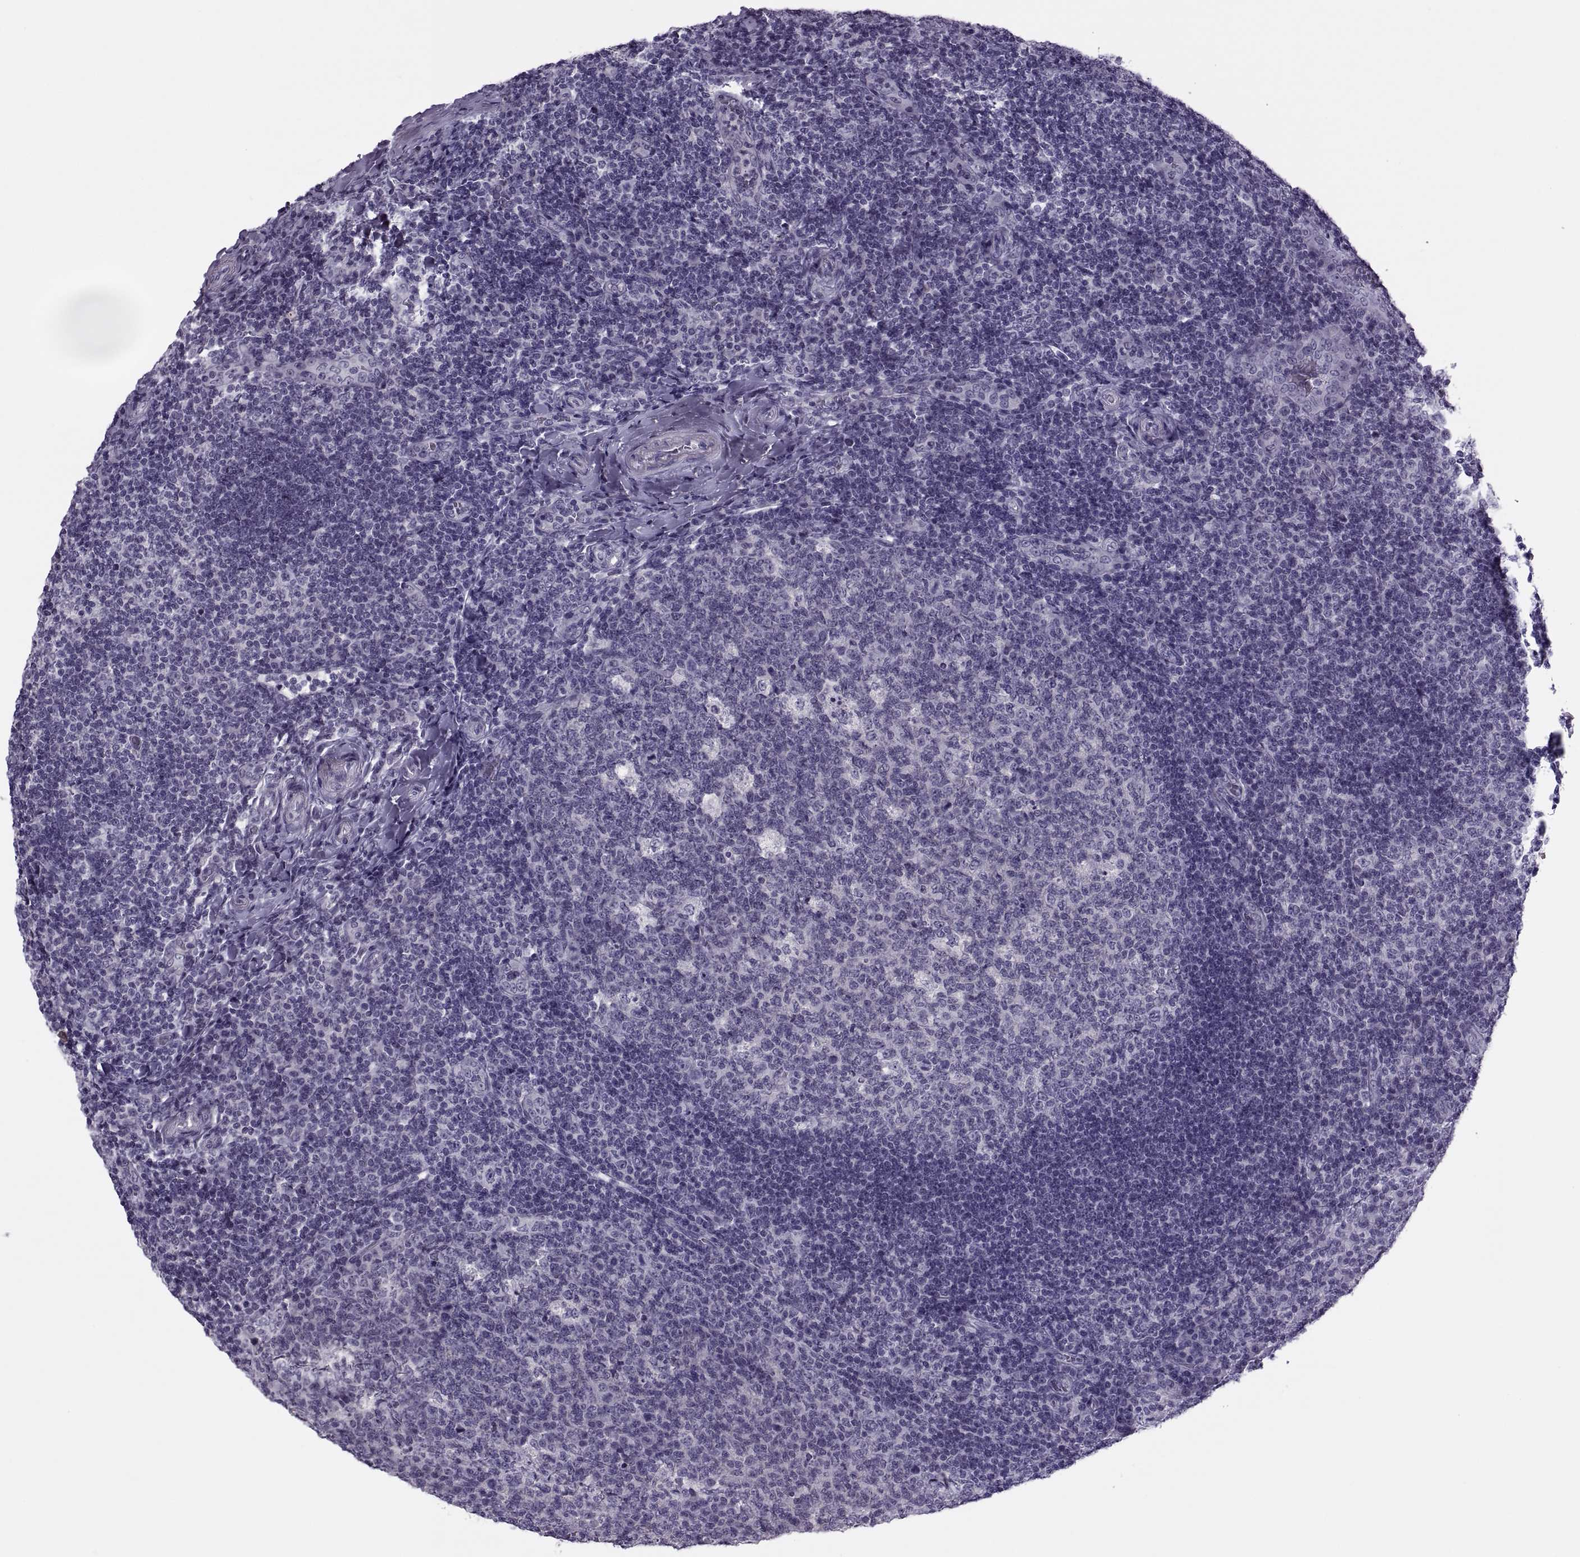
{"staining": {"intensity": "negative", "quantity": "none", "location": "none"}, "tissue": "tonsil", "cell_type": "Germinal center cells", "image_type": "normal", "snomed": [{"axis": "morphology", "description": "Normal tissue, NOS"}, {"axis": "topography", "description": "Tonsil"}], "caption": "This is an IHC photomicrograph of unremarkable tonsil. There is no staining in germinal center cells.", "gene": "SYNGR4", "patient": {"sex": "male", "age": 17}}